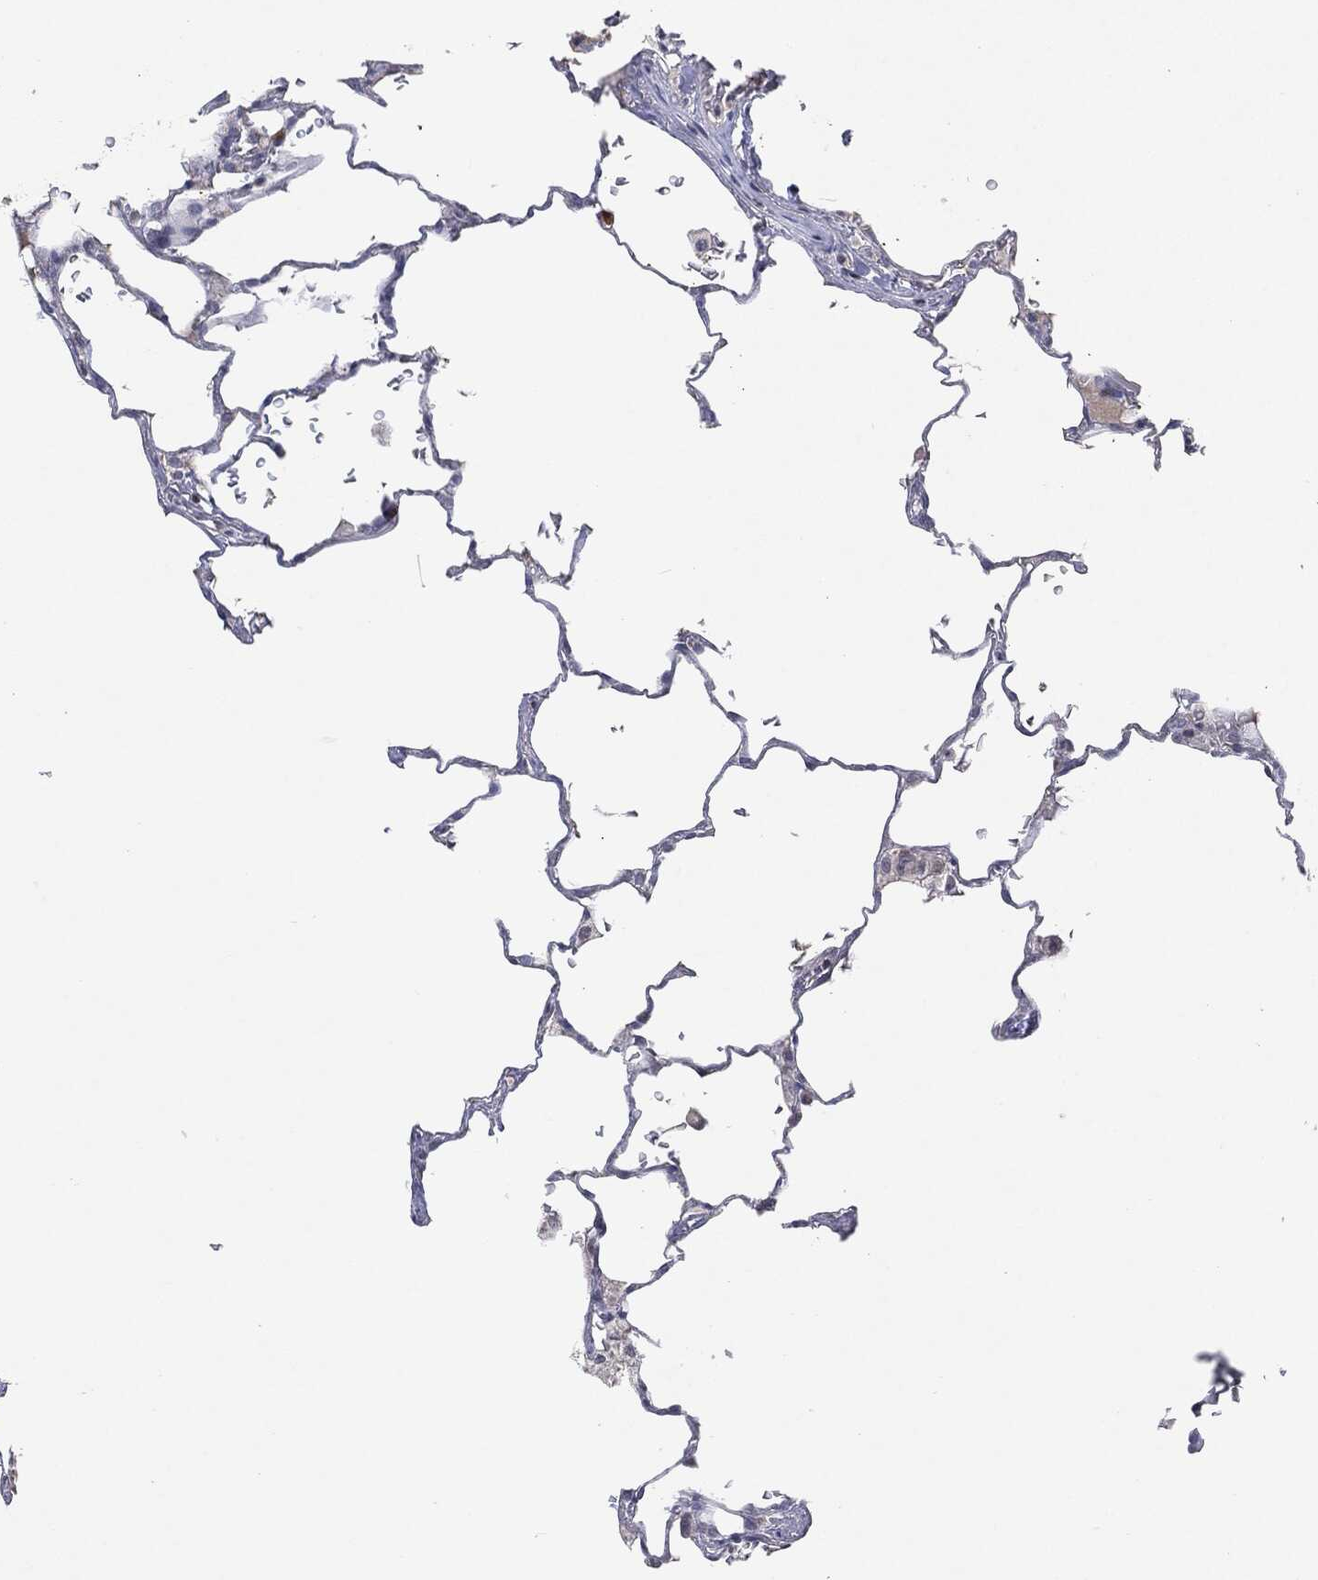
{"staining": {"intensity": "negative", "quantity": "none", "location": "none"}, "tissue": "lung", "cell_type": "Alveolar cells", "image_type": "normal", "snomed": [{"axis": "morphology", "description": "Normal tissue, NOS"}, {"axis": "morphology", "description": "Adenocarcinoma, metastatic, NOS"}, {"axis": "topography", "description": "Lung"}], "caption": "High magnification brightfield microscopy of unremarkable lung stained with DAB (brown) and counterstained with hematoxylin (blue): alveolar cells show no significant staining. (Immunohistochemistry, brightfield microscopy, high magnification).", "gene": "KIF2C", "patient": {"sex": "male", "age": 45}}